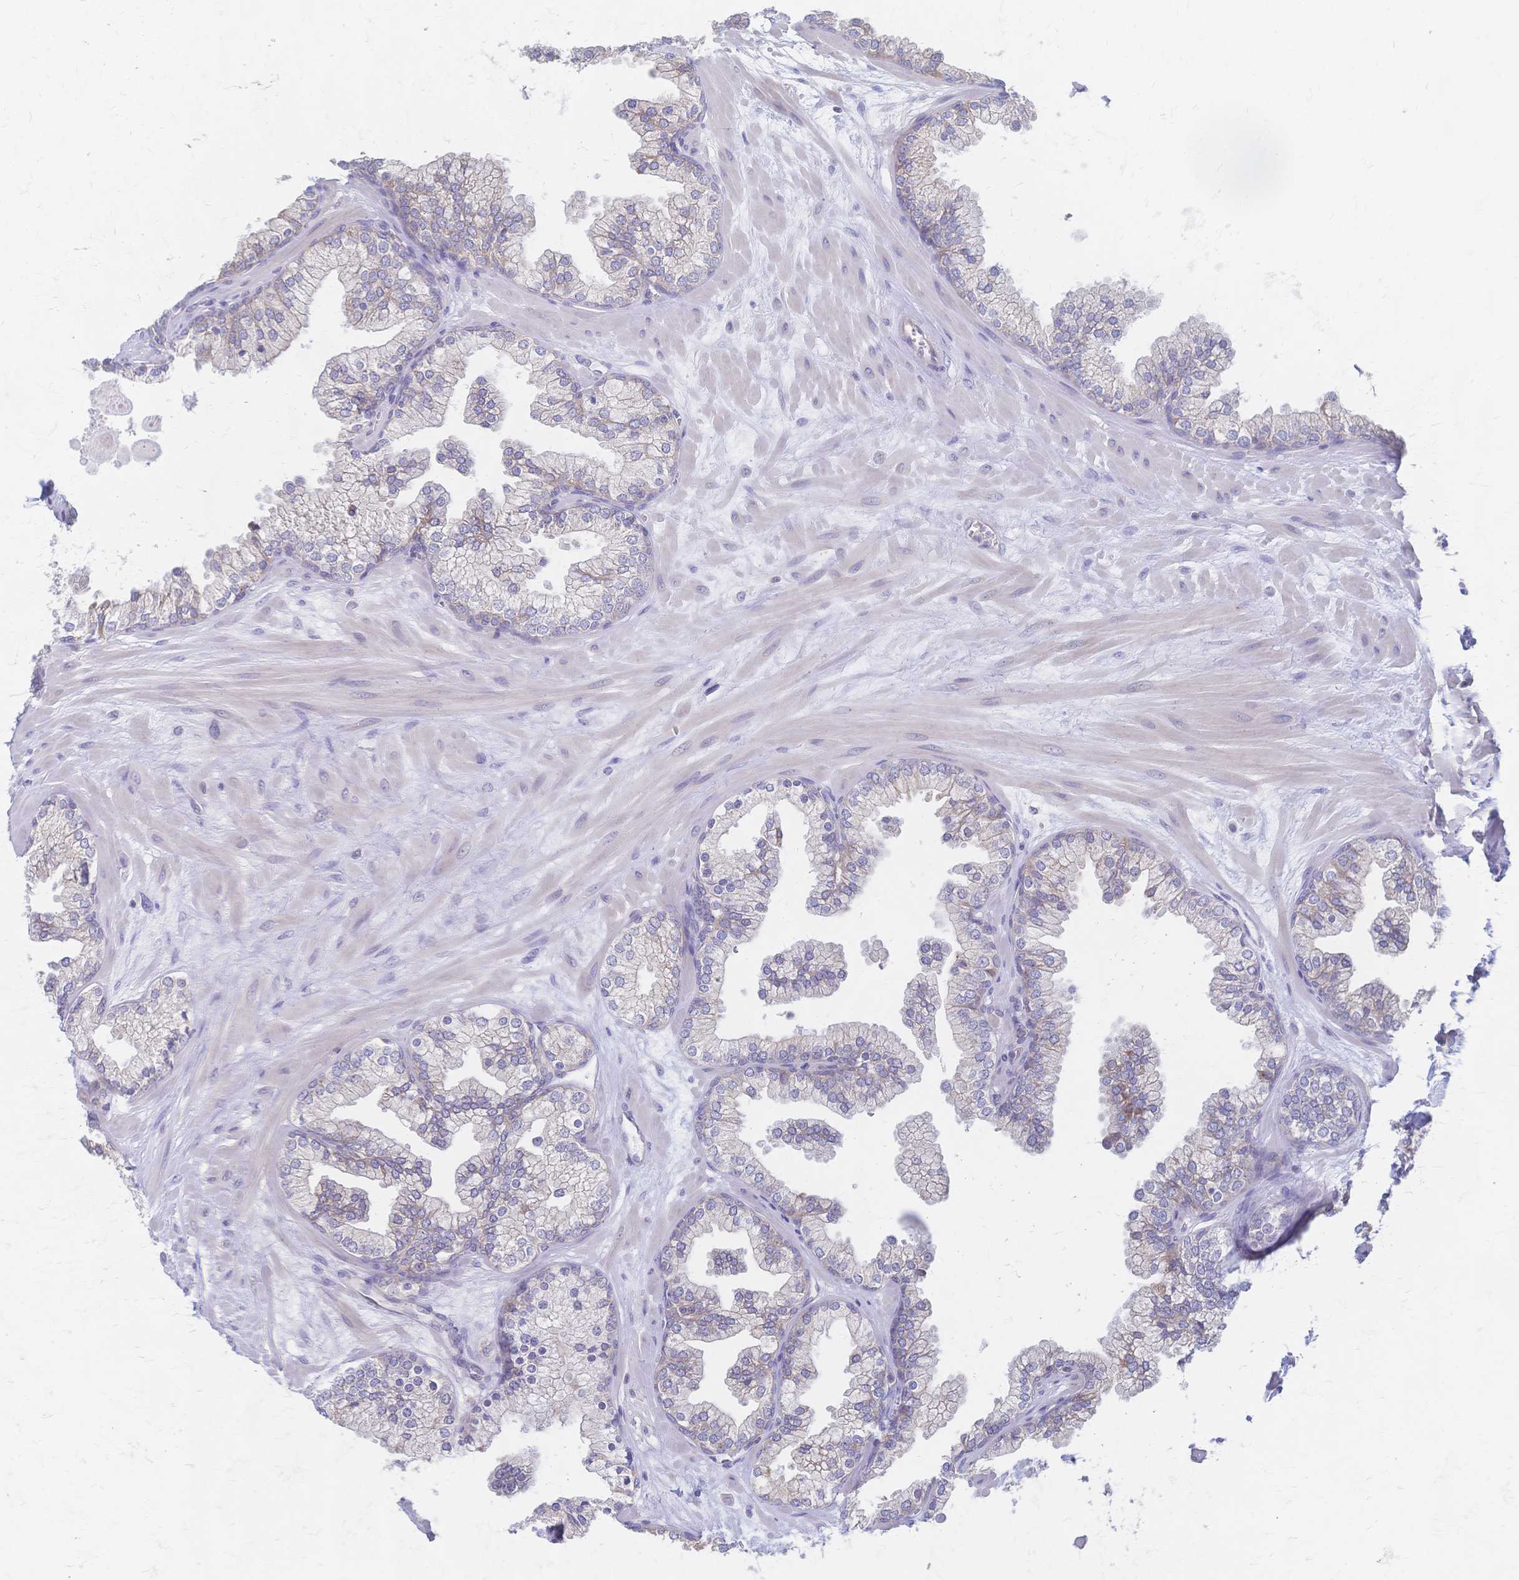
{"staining": {"intensity": "weak", "quantity": "25%-75%", "location": "cytoplasmic/membranous"}, "tissue": "prostate", "cell_type": "Glandular cells", "image_type": "normal", "snomed": [{"axis": "morphology", "description": "Normal tissue, NOS"}, {"axis": "topography", "description": "Prostate"}, {"axis": "topography", "description": "Peripheral nerve tissue"}], "caption": "The micrograph reveals a brown stain indicating the presence of a protein in the cytoplasmic/membranous of glandular cells in prostate.", "gene": "CYB5A", "patient": {"sex": "male", "age": 61}}